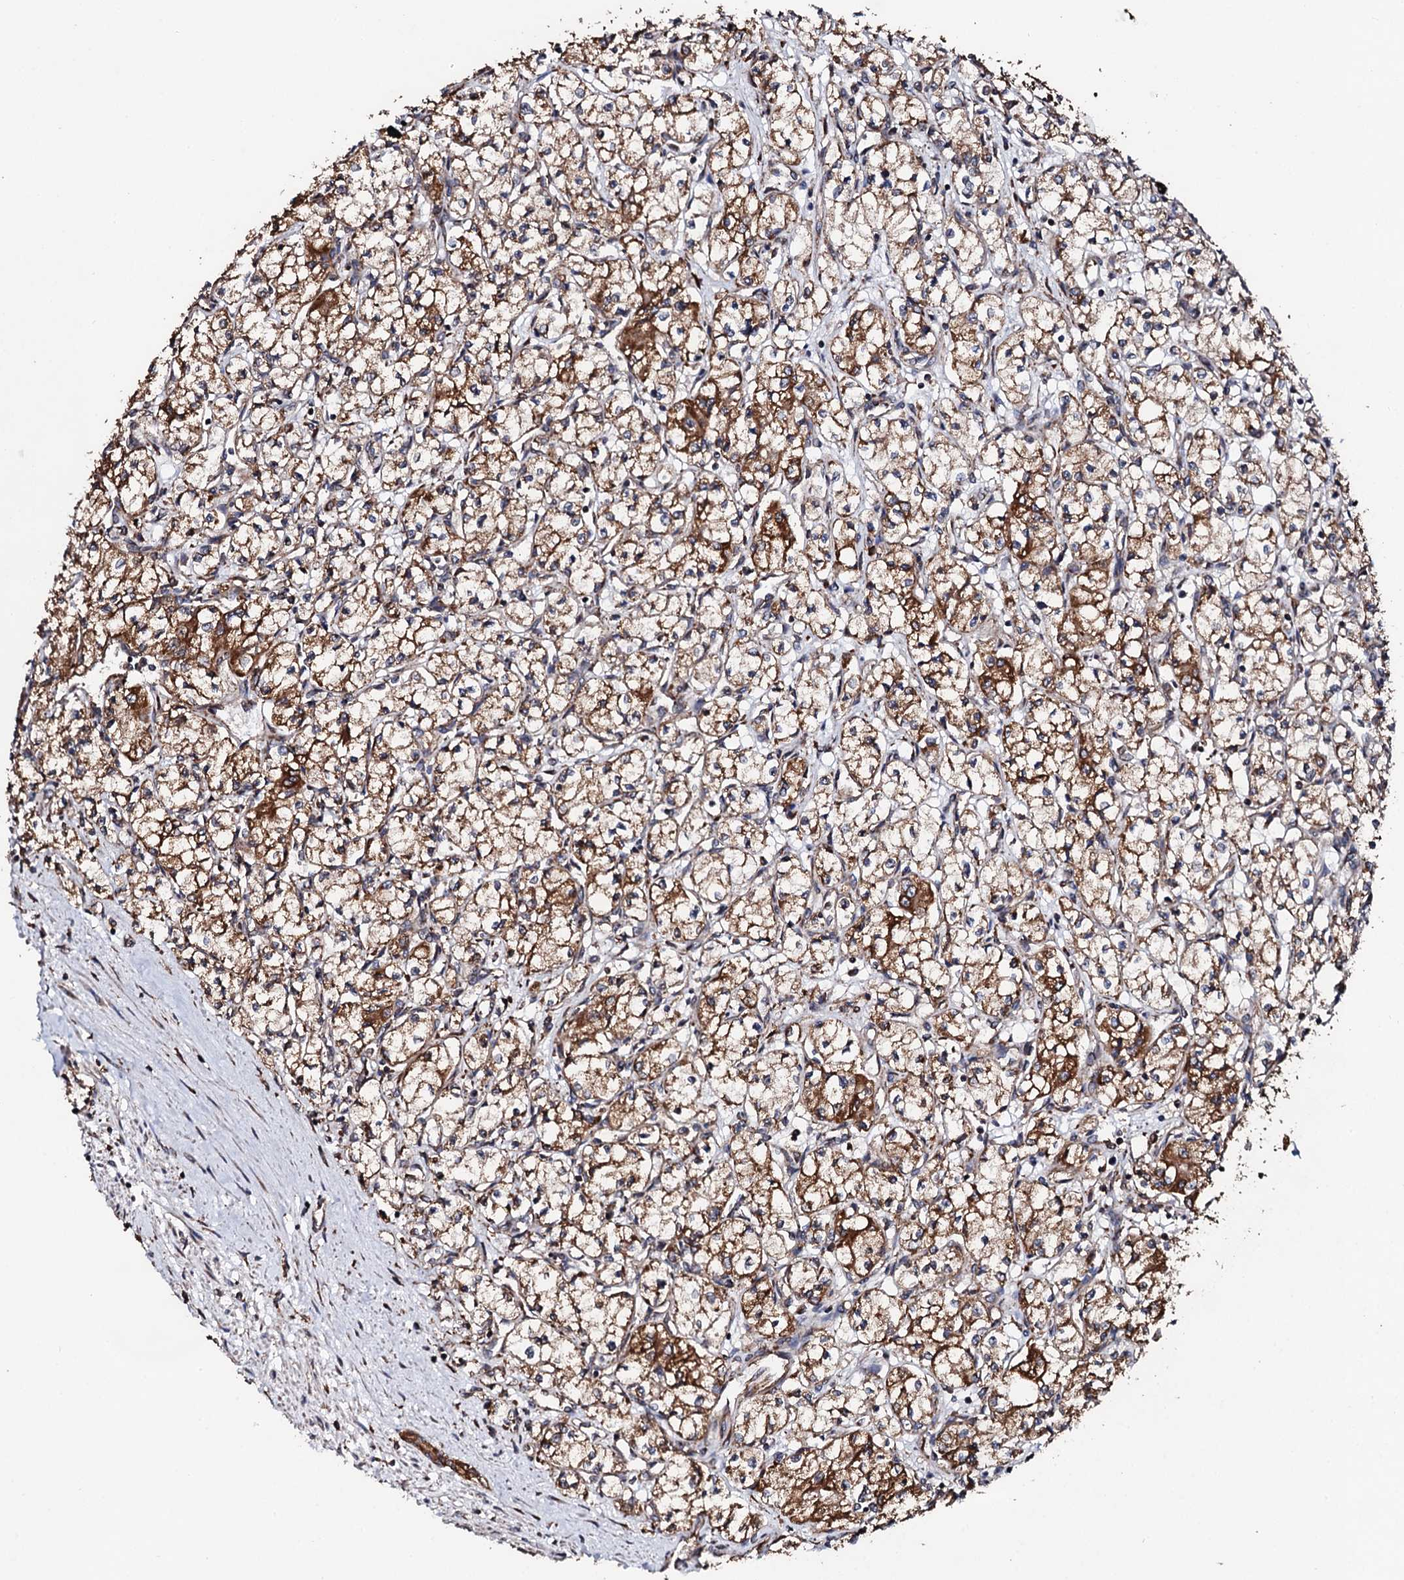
{"staining": {"intensity": "strong", "quantity": "25%-75%", "location": "cytoplasmic/membranous"}, "tissue": "renal cancer", "cell_type": "Tumor cells", "image_type": "cancer", "snomed": [{"axis": "morphology", "description": "Adenocarcinoma, NOS"}, {"axis": "topography", "description": "Kidney"}], "caption": "This micrograph reveals IHC staining of human renal cancer (adenocarcinoma), with high strong cytoplasmic/membranous positivity in about 25%-75% of tumor cells.", "gene": "CKAP5", "patient": {"sex": "male", "age": 59}}